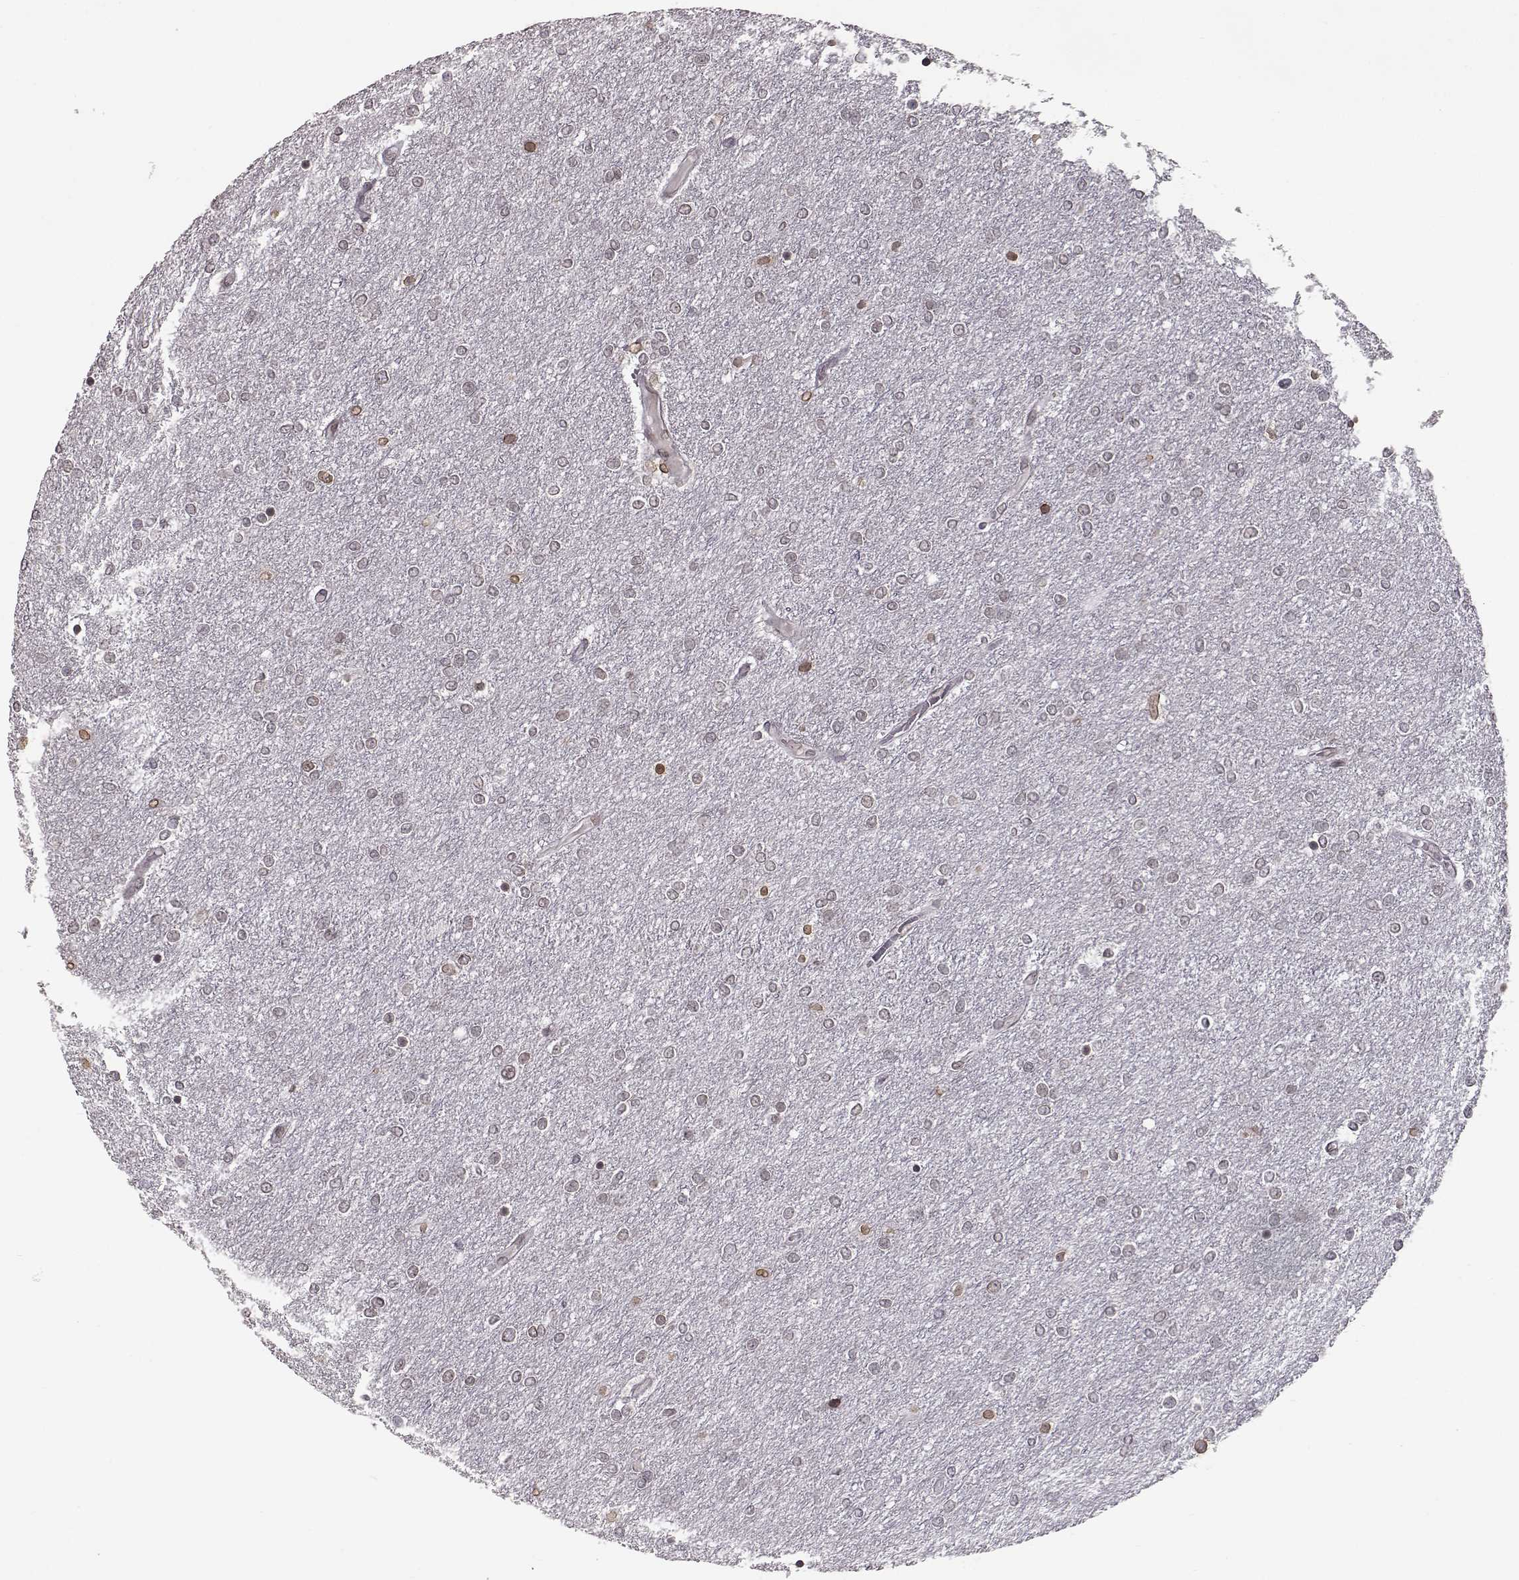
{"staining": {"intensity": "negative", "quantity": "none", "location": "none"}, "tissue": "glioma", "cell_type": "Tumor cells", "image_type": "cancer", "snomed": [{"axis": "morphology", "description": "Glioma, malignant, High grade"}, {"axis": "topography", "description": "Brain"}], "caption": "Image shows no significant protein positivity in tumor cells of glioma. (DAB (3,3'-diaminobenzidine) immunohistochemistry with hematoxylin counter stain).", "gene": "NUP37", "patient": {"sex": "female", "age": 61}}